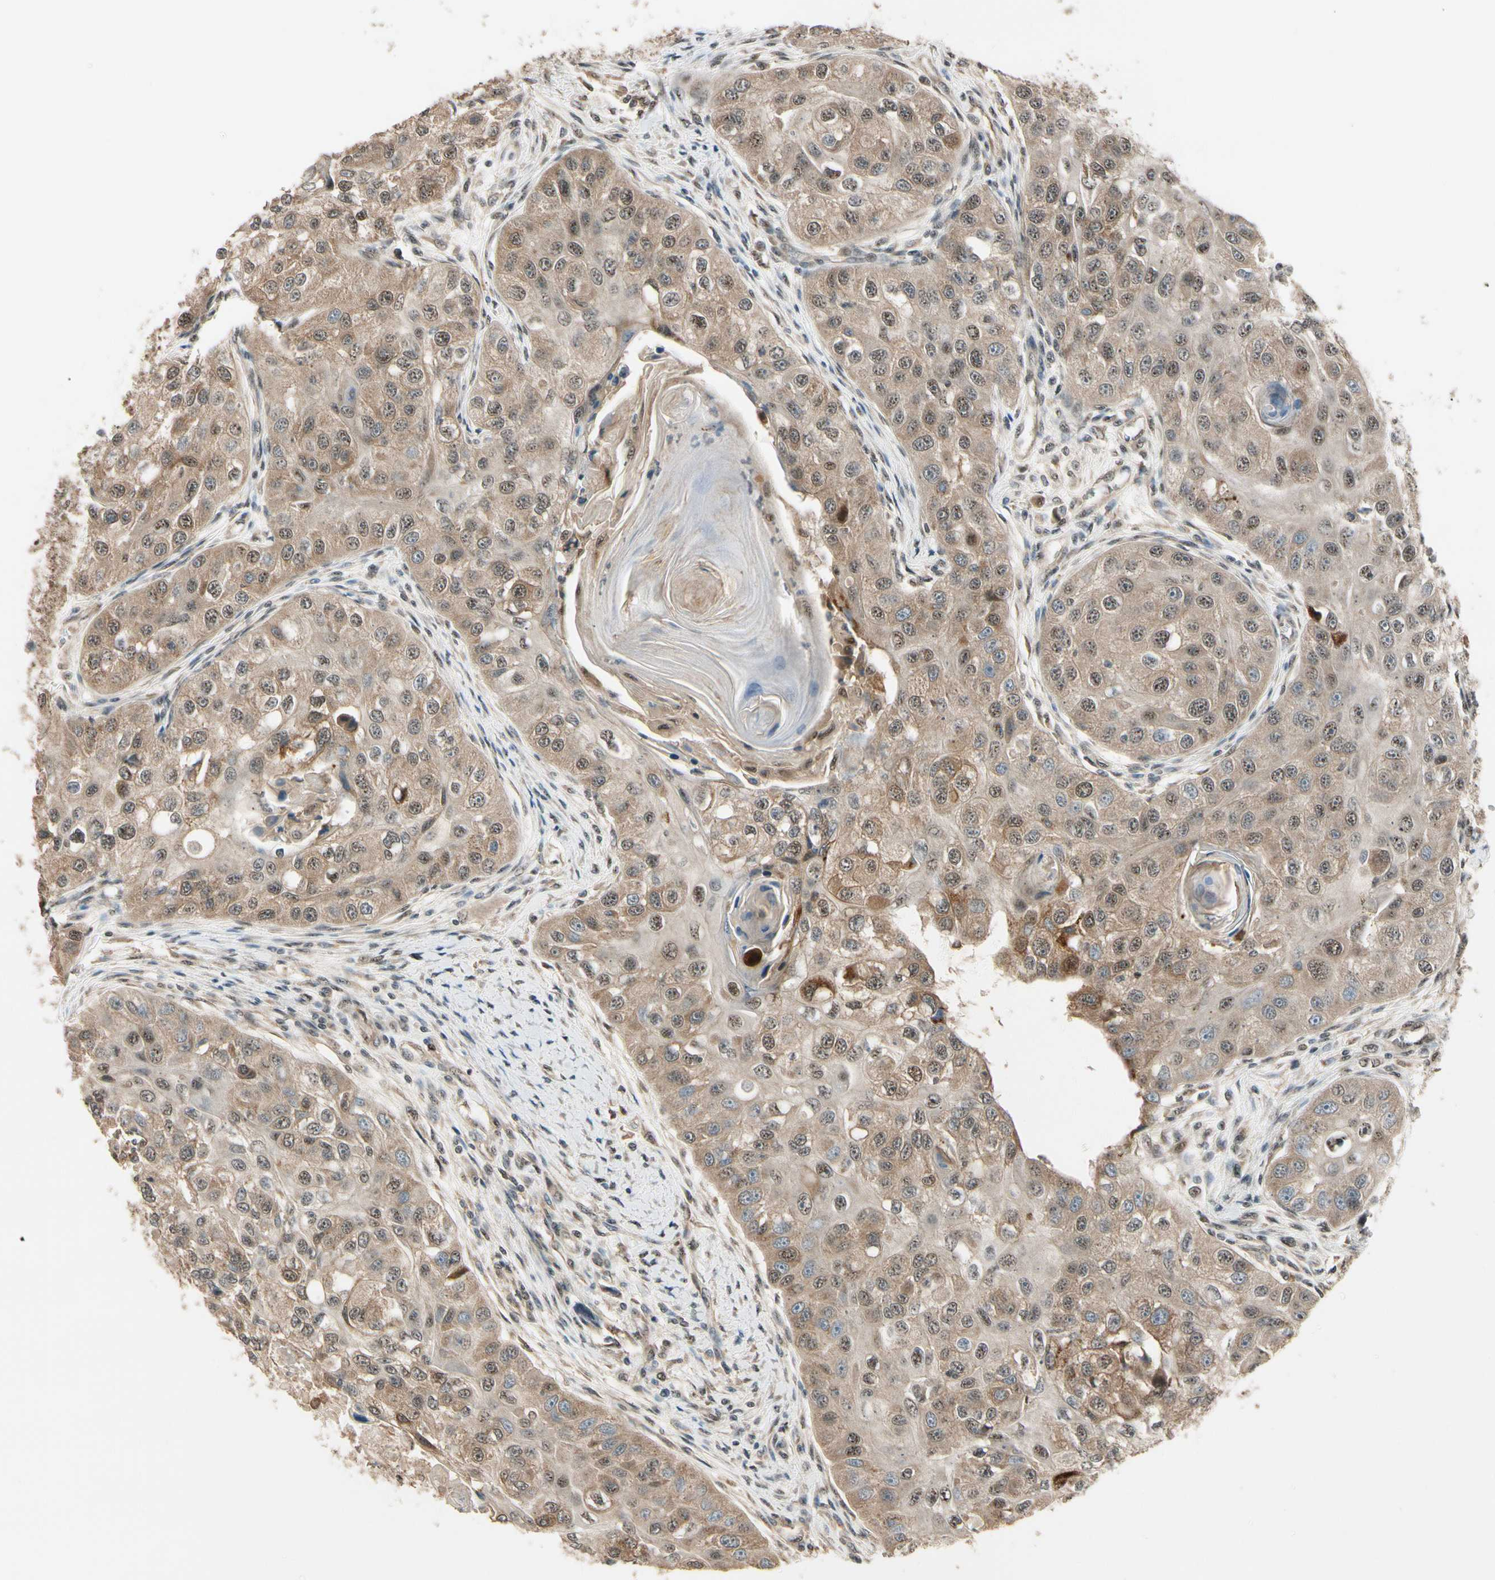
{"staining": {"intensity": "moderate", "quantity": ">75%", "location": "cytoplasmic/membranous,nuclear"}, "tissue": "head and neck cancer", "cell_type": "Tumor cells", "image_type": "cancer", "snomed": [{"axis": "morphology", "description": "Normal tissue, NOS"}, {"axis": "morphology", "description": "Squamous cell carcinoma, NOS"}, {"axis": "topography", "description": "Skeletal muscle"}, {"axis": "topography", "description": "Head-Neck"}], "caption": "Tumor cells reveal moderate cytoplasmic/membranous and nuclear expression in about >75% of cells in head and neck cancer.", "gene": "MCPH1", "patient": {"sex": "male", "age": 51}}